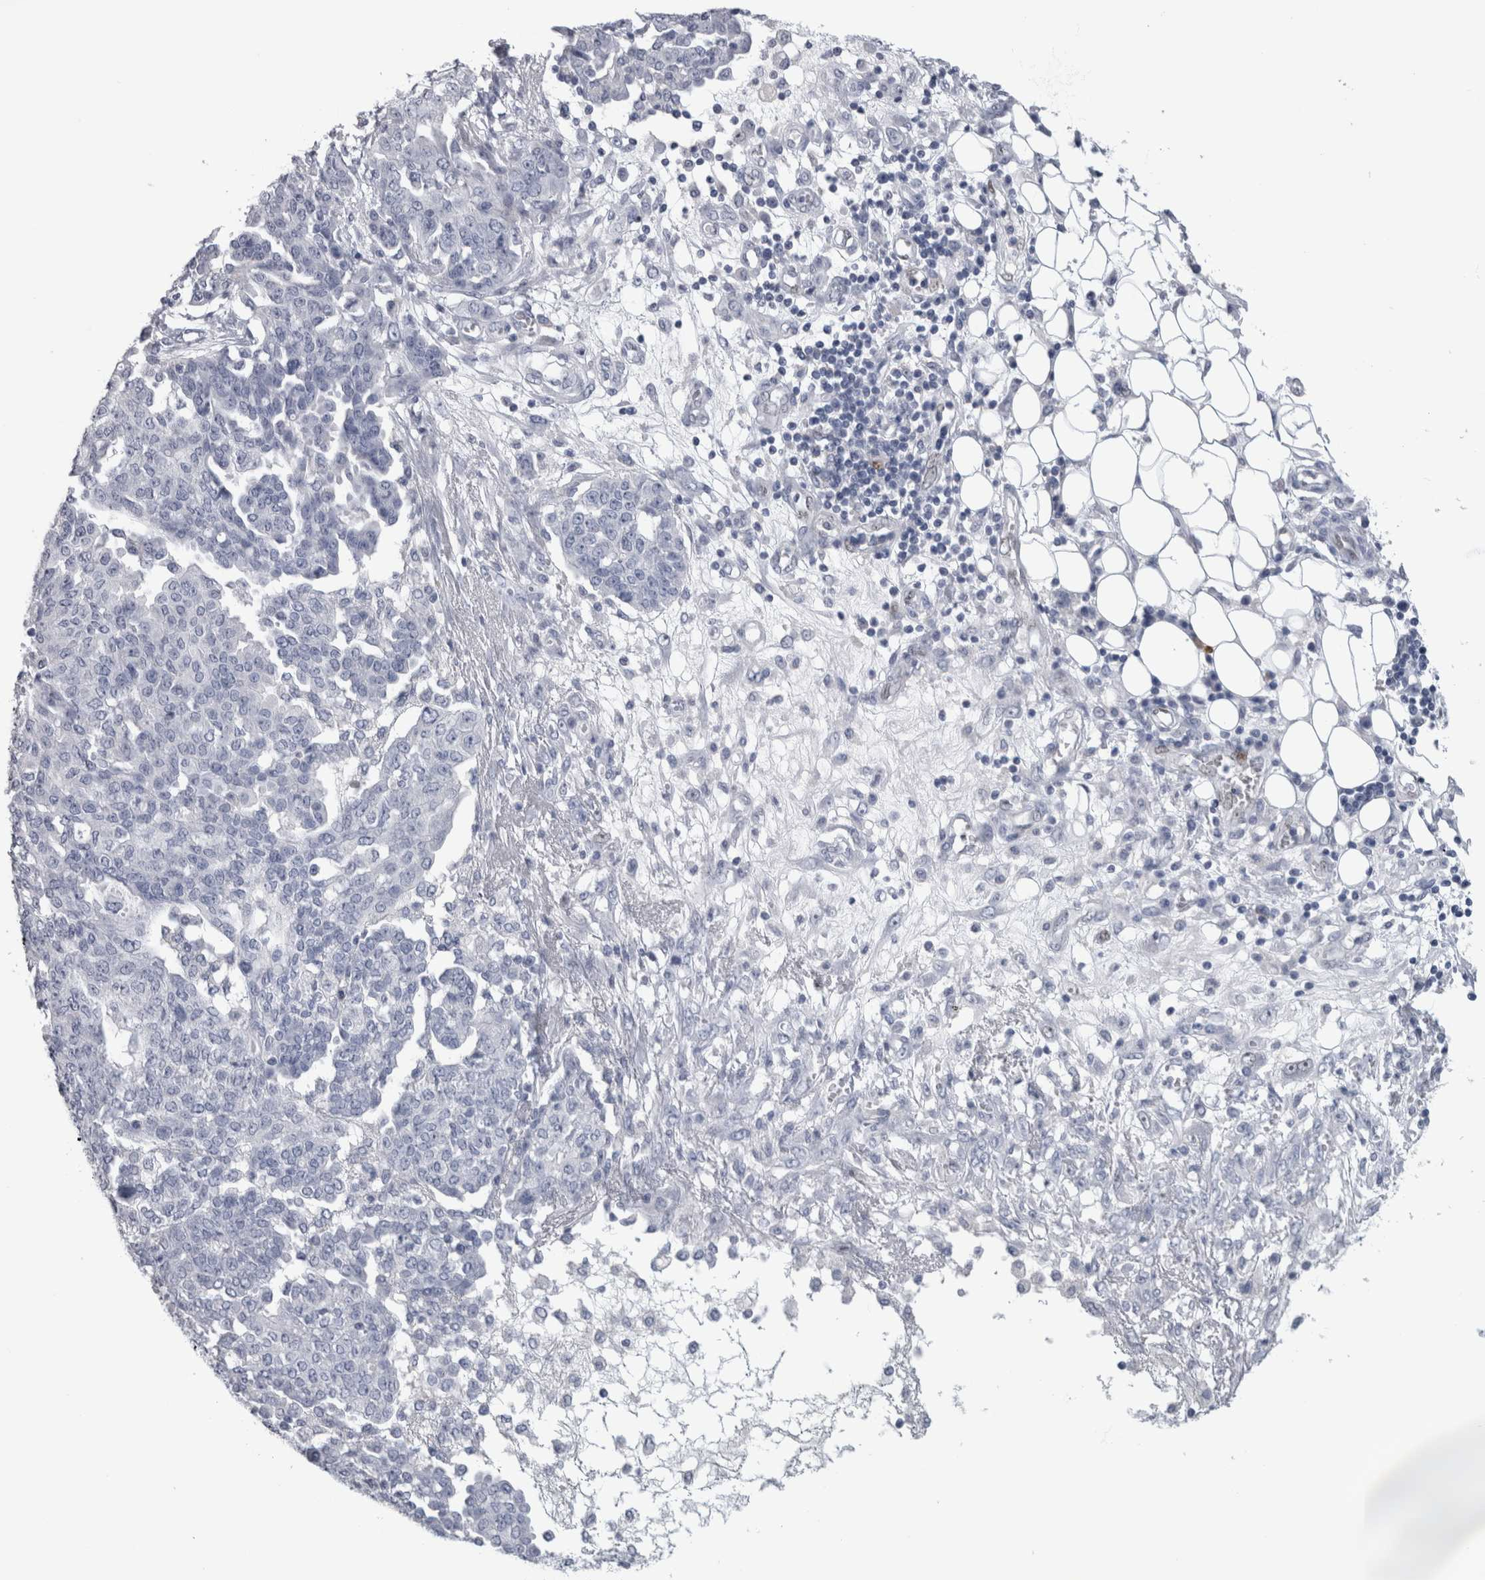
{"staining": {"intensity": "negative", "quantity": "none", "location": "none"}, "tissue": "ovarian cancer", "cell_type": "Tumor cells", "image_type": "cancer", "snomed": [{"axis": "morphology", "description": "Cystadenocarcinoma, serous, NOS"}, {"axis": "topography", "description": "Soft tissue"}, {"axis": "topography", "description": "Ovary"}], "caption": "Tumor cells show no significant expression in ovarian cancer. (DAB (3,3'-diaminobenzidine) immunohistochemistry (IHC) visualized using brightfield microscopy, high magnification).", "gene": "IL33", "patient": {"sex": "female", "age": 57}}